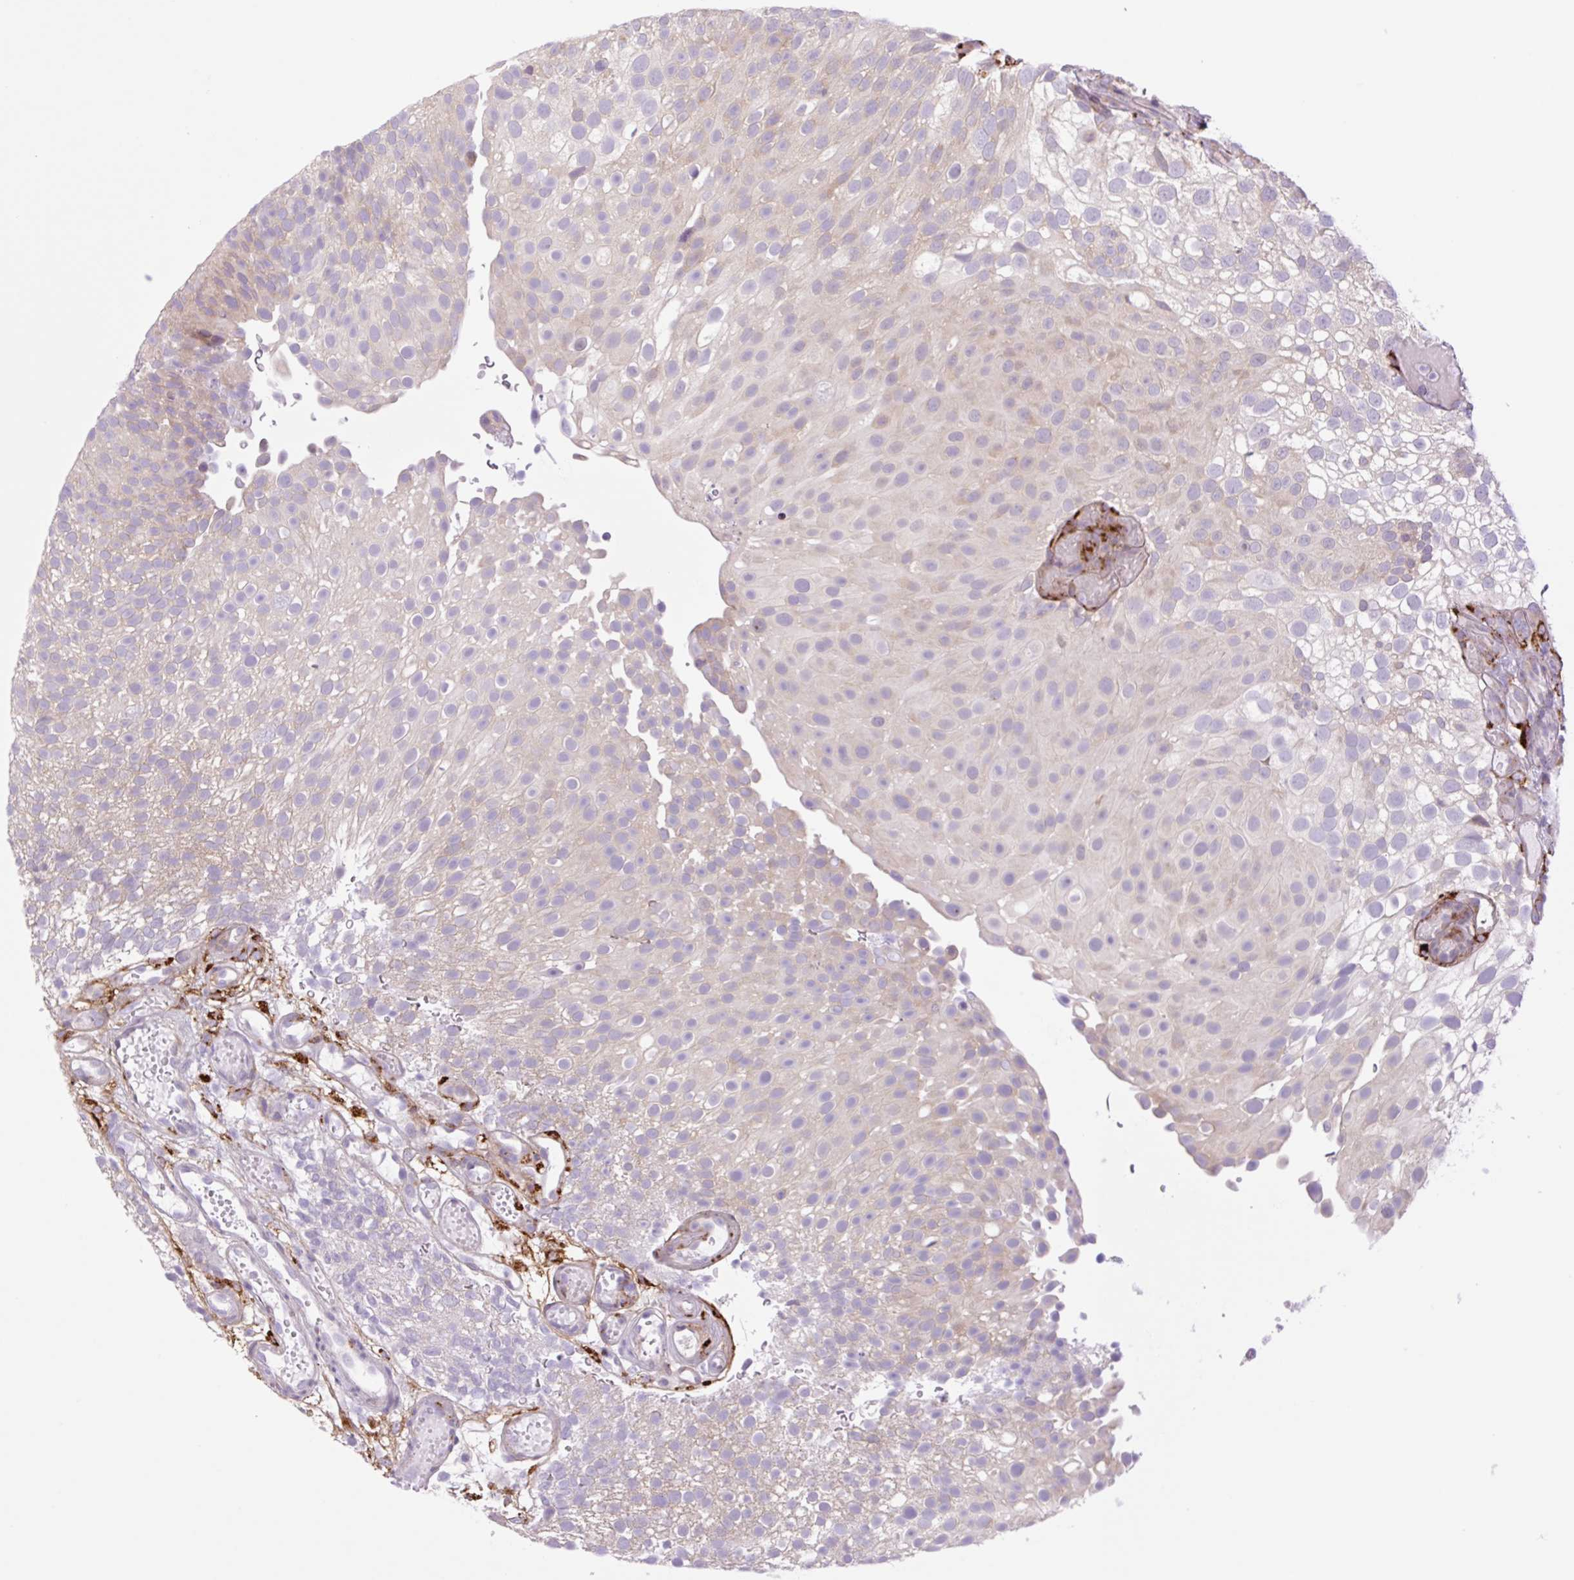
{"staining": {"intensity": "weak", "quantity": "<25%", "location": "cytoplasmic/membranous"}, "tissue": "urothelial cancer", "cell_type": "Tumor cells", "image_type": "cancer", "snomed": [{"axis": "morphology", "description": "Urothelial carcinoma, Low grade"}, {"axis": "topography", "description": "Urinary bladder"}], "caption": "IHC of human urothelial cancer demonstrates no positivity in tumor cells.", "gene": "COL5A1", "patient": {"sex": "male", "age": 78}}